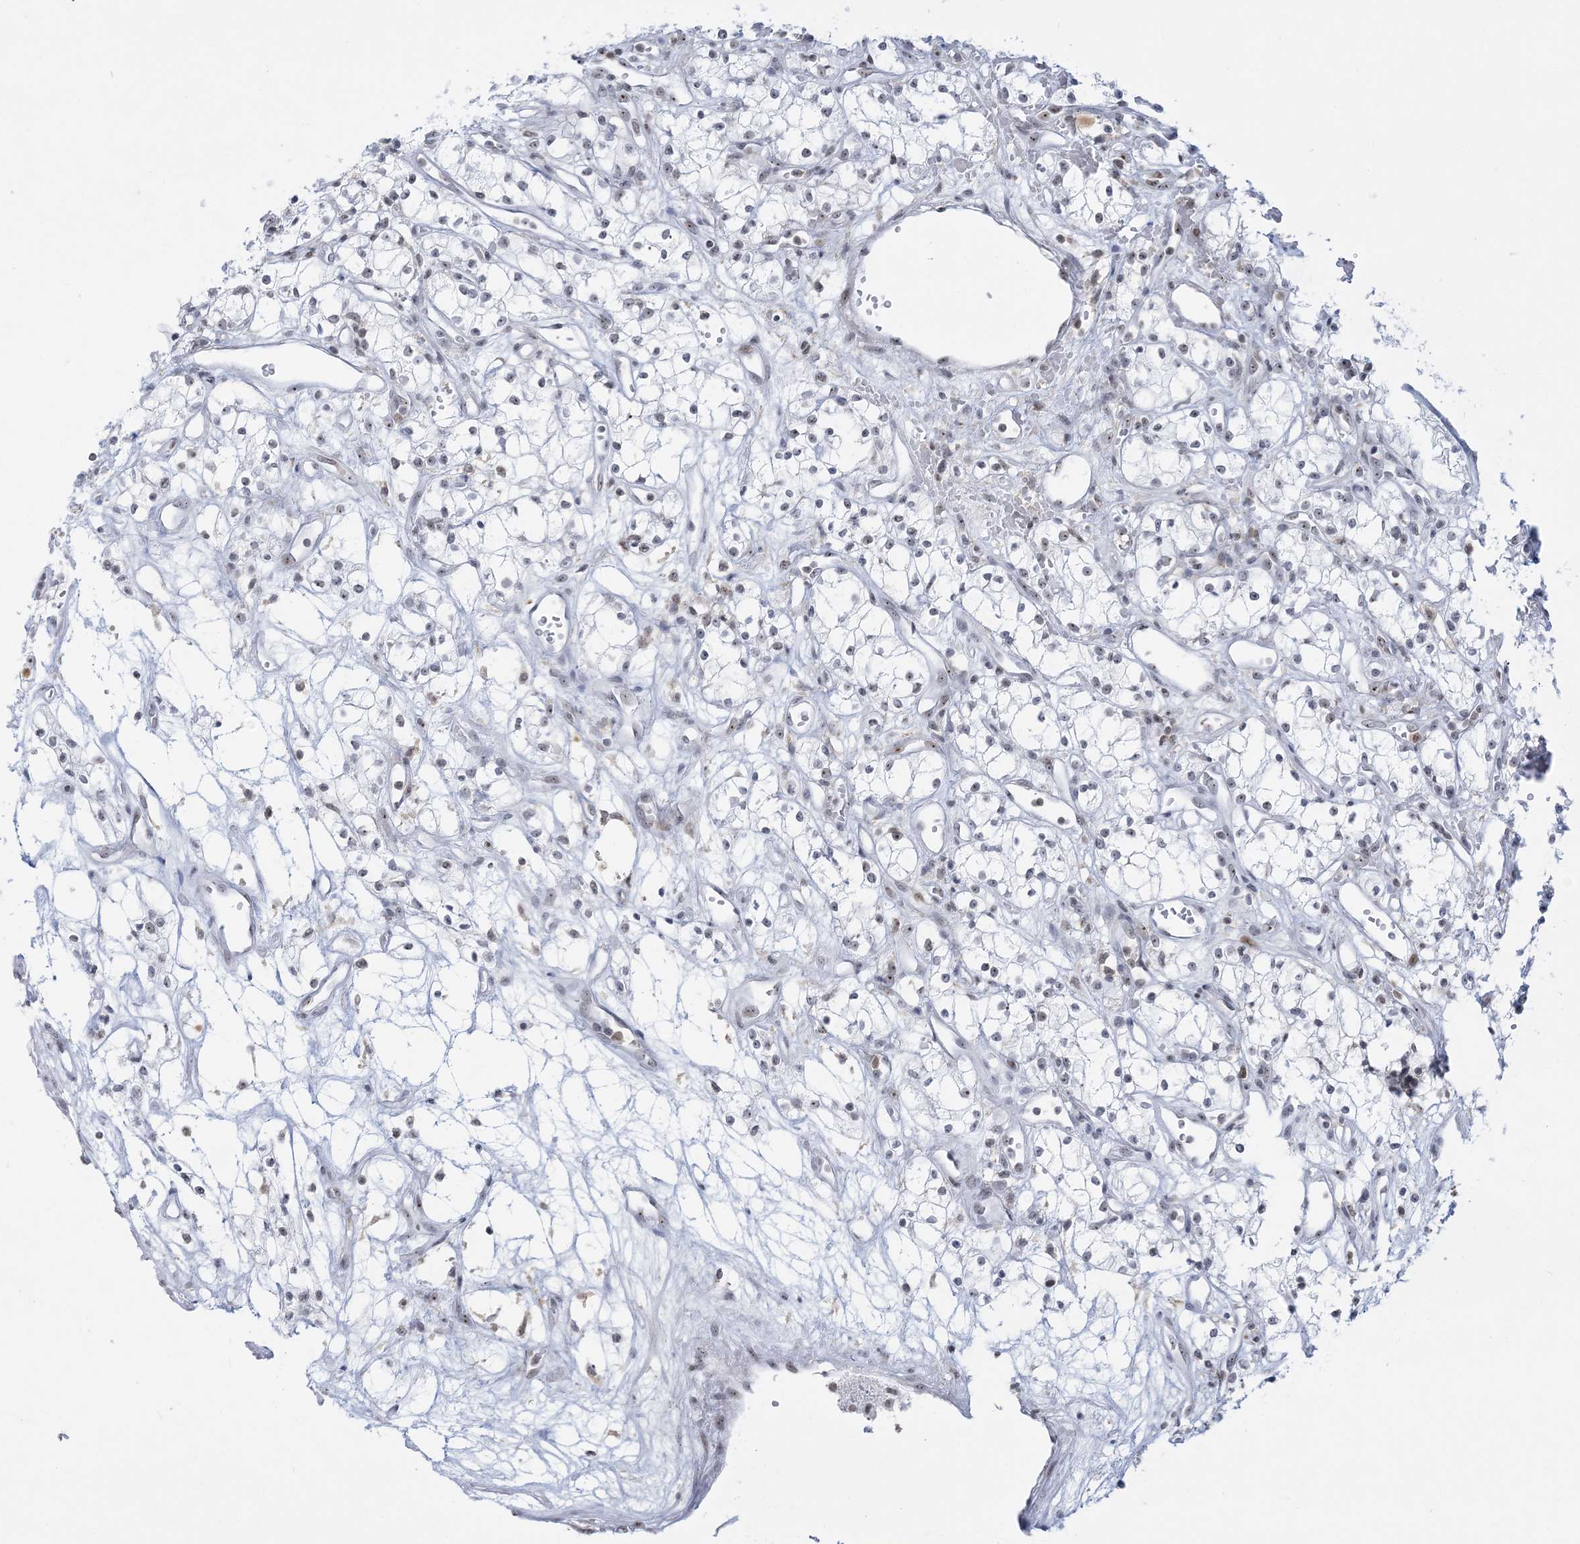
{"staining": {"intensity": "weak", "quantity": "<25%", "location": "nuclear"}, "tissue": "renal cancer", "cell_type": "Tumor cells", "image_type": "cancer", "snomed": [{"axis": "morphology", "description": "Adenocarcinoma, NOS"}, {"axis": "topography", "description": "Kidney"}], "caption": "Renal cancer (adenocarcinoma) was stained to show a protein in brown. There is no significant staining in tumor cells.", "gene": "DDX21", "patient": {"sex": "male", "age": 59}}